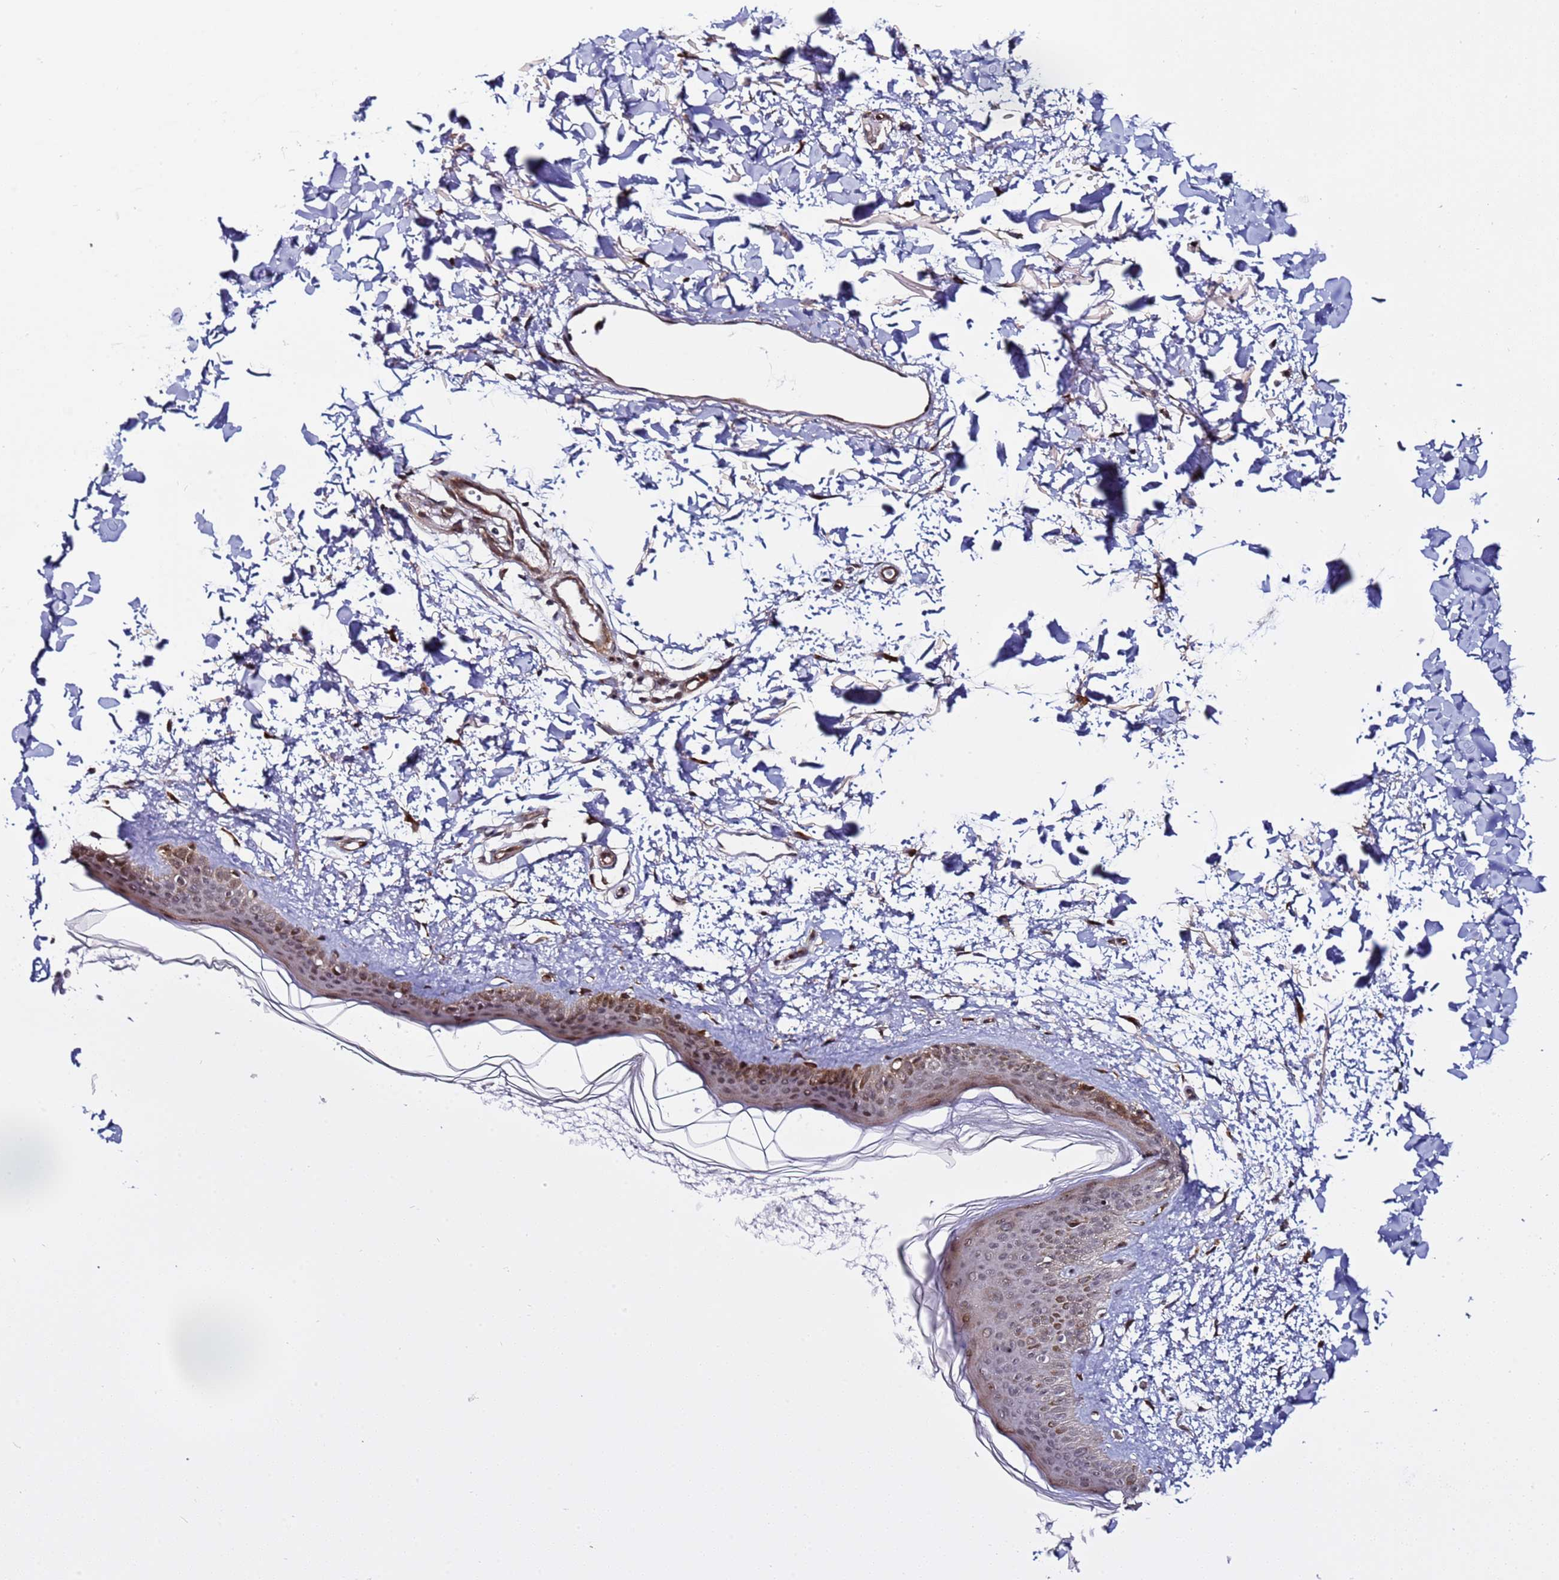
{"staining": {"intensity": "moderate", "quantity": ">75%", "location": "cytoplasmic/membranous,nuclear"}, "tissue": "skin", "cell_type": "Fibroblasts", "image_type": "normal", "snomed": [{"axis": "morphology", "description": "Normal tissue, NOS"}, {"axis": "topography", "description": "Skin"}], "caption": "A brown stain shows moderate cytoplasmic/membranous,nuclear positivity of a protein in fibroblasts of normal skin. The protein of interest is stained brown, and the nuclei are stained in blue (DAB IHC with brightfield microscopy, high magnification).", "gene": "POLR2D", "patient": {"sex": "female", "age": 58}}